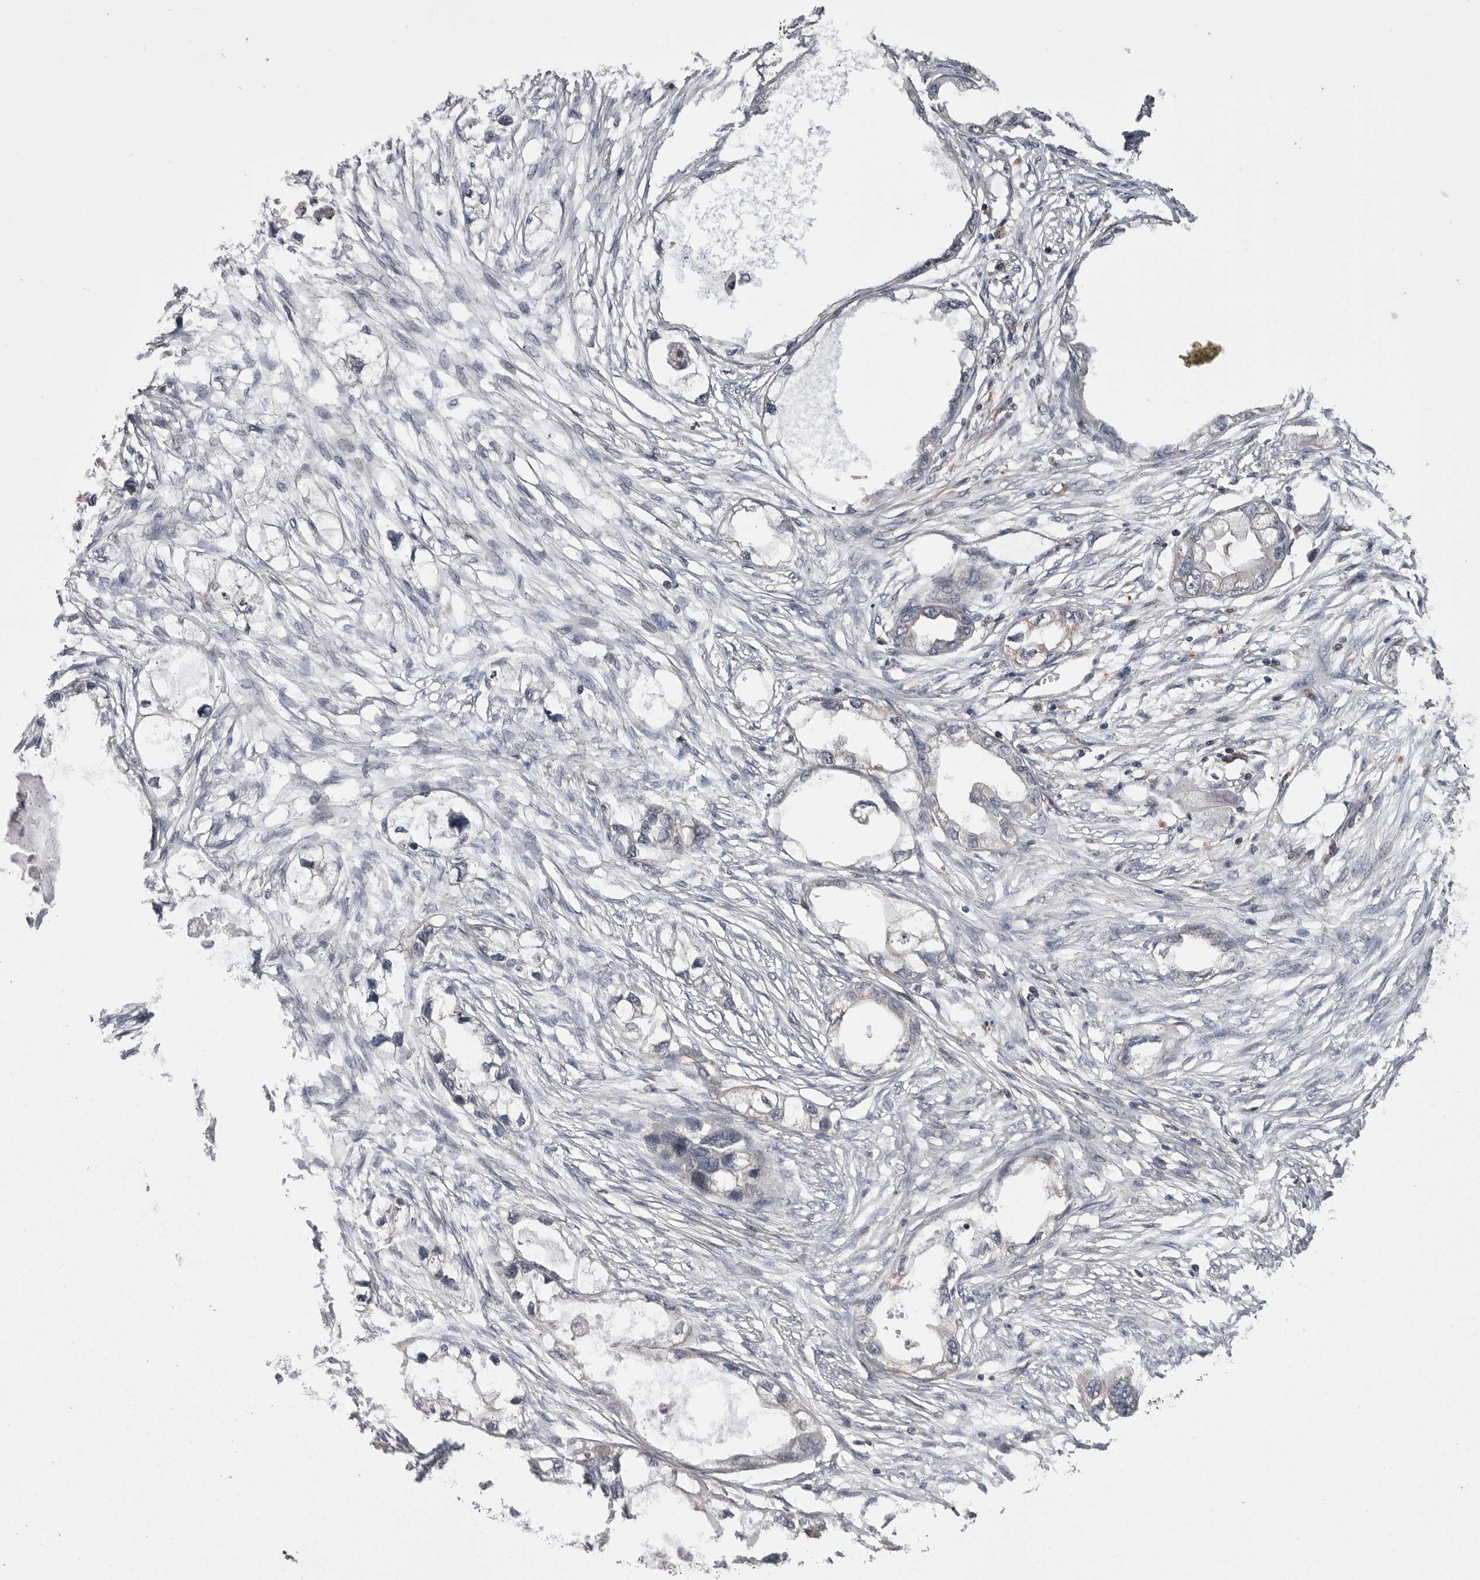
{"staining": {"intensity": "negative", "quantity": "none", "location": "none"}, "tissue": "endometrial cancer", "cell_type": "Tumor cells", "image_type": "cancer", "snomed": [{"axis": "morphology", "description": "Adenocarcinoma, NOS"}, {"axis": "morphology", "description": "Adenocarcinoma, metastatic, NOS"}, {"axis": "topography", "description": "Adipose tissue"}, {"axis": "topography", "description": "Endometrium"}], "caption": "IHC photomicrograph of human metastatic adenocarcinoma (endometrial) stained for a protein (brown), which exhibits no staining in tumor cells. (Immunohistochemistry (ihc), brightfield microscopy, high magnification).", "gene": "AOAH", "patient": {"sex": "female", "age": 67}}